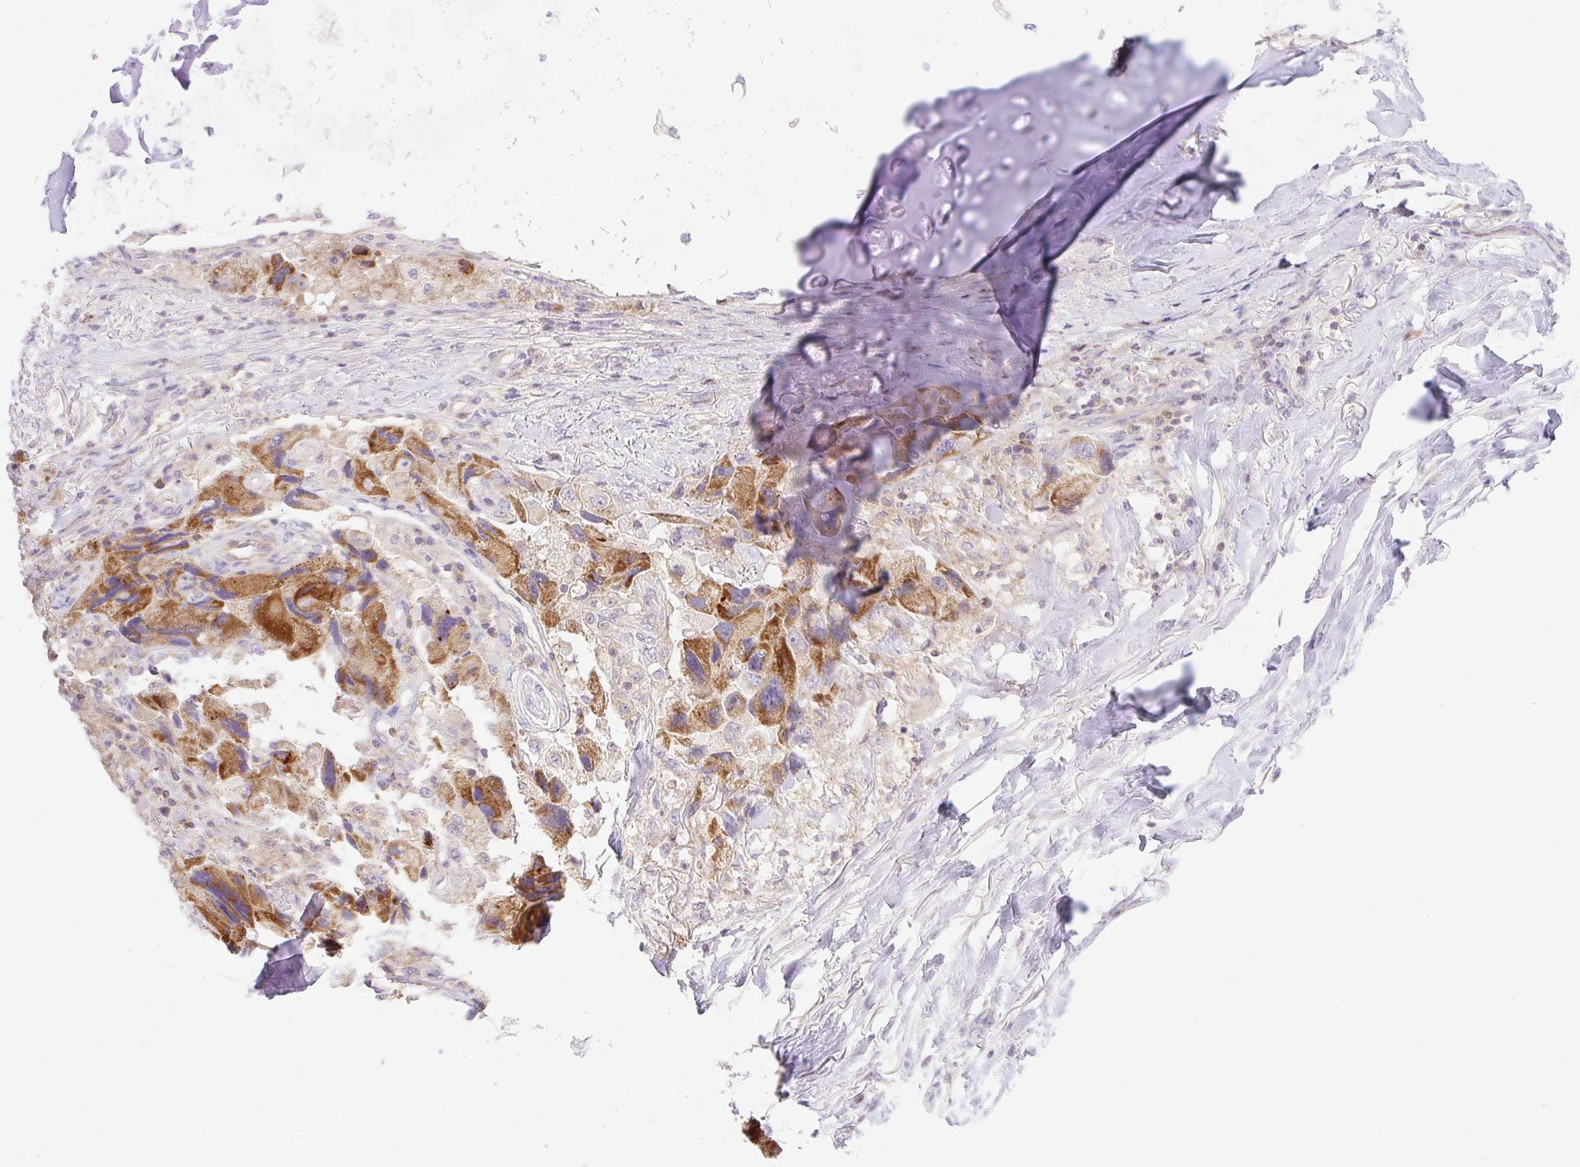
{"staining": {"intensity": "moderate", "quantity": ">75%", "location": "cytoplasmic/membranous"}, "tissue": "lung cancer", "cell_type": "Tumor cells", "image_type": "cancer", "snomed": [{"axis": "morphology", "description": "Adenocarcinoma, NOS"}, {"axis": "topography", "description": "Lung"}], "caption": "Protein expression analysis of human adenocarcinoma (lung) reveals moderate cytoplasmic/membranous staining in about >75% of tumor cells. (DAB (3,3'-diaminobenzidine) = brown stain, brightfield microscopy at high magnification).", "gene": "VPS25", "patient": {"sex": "female", "age": 54}}